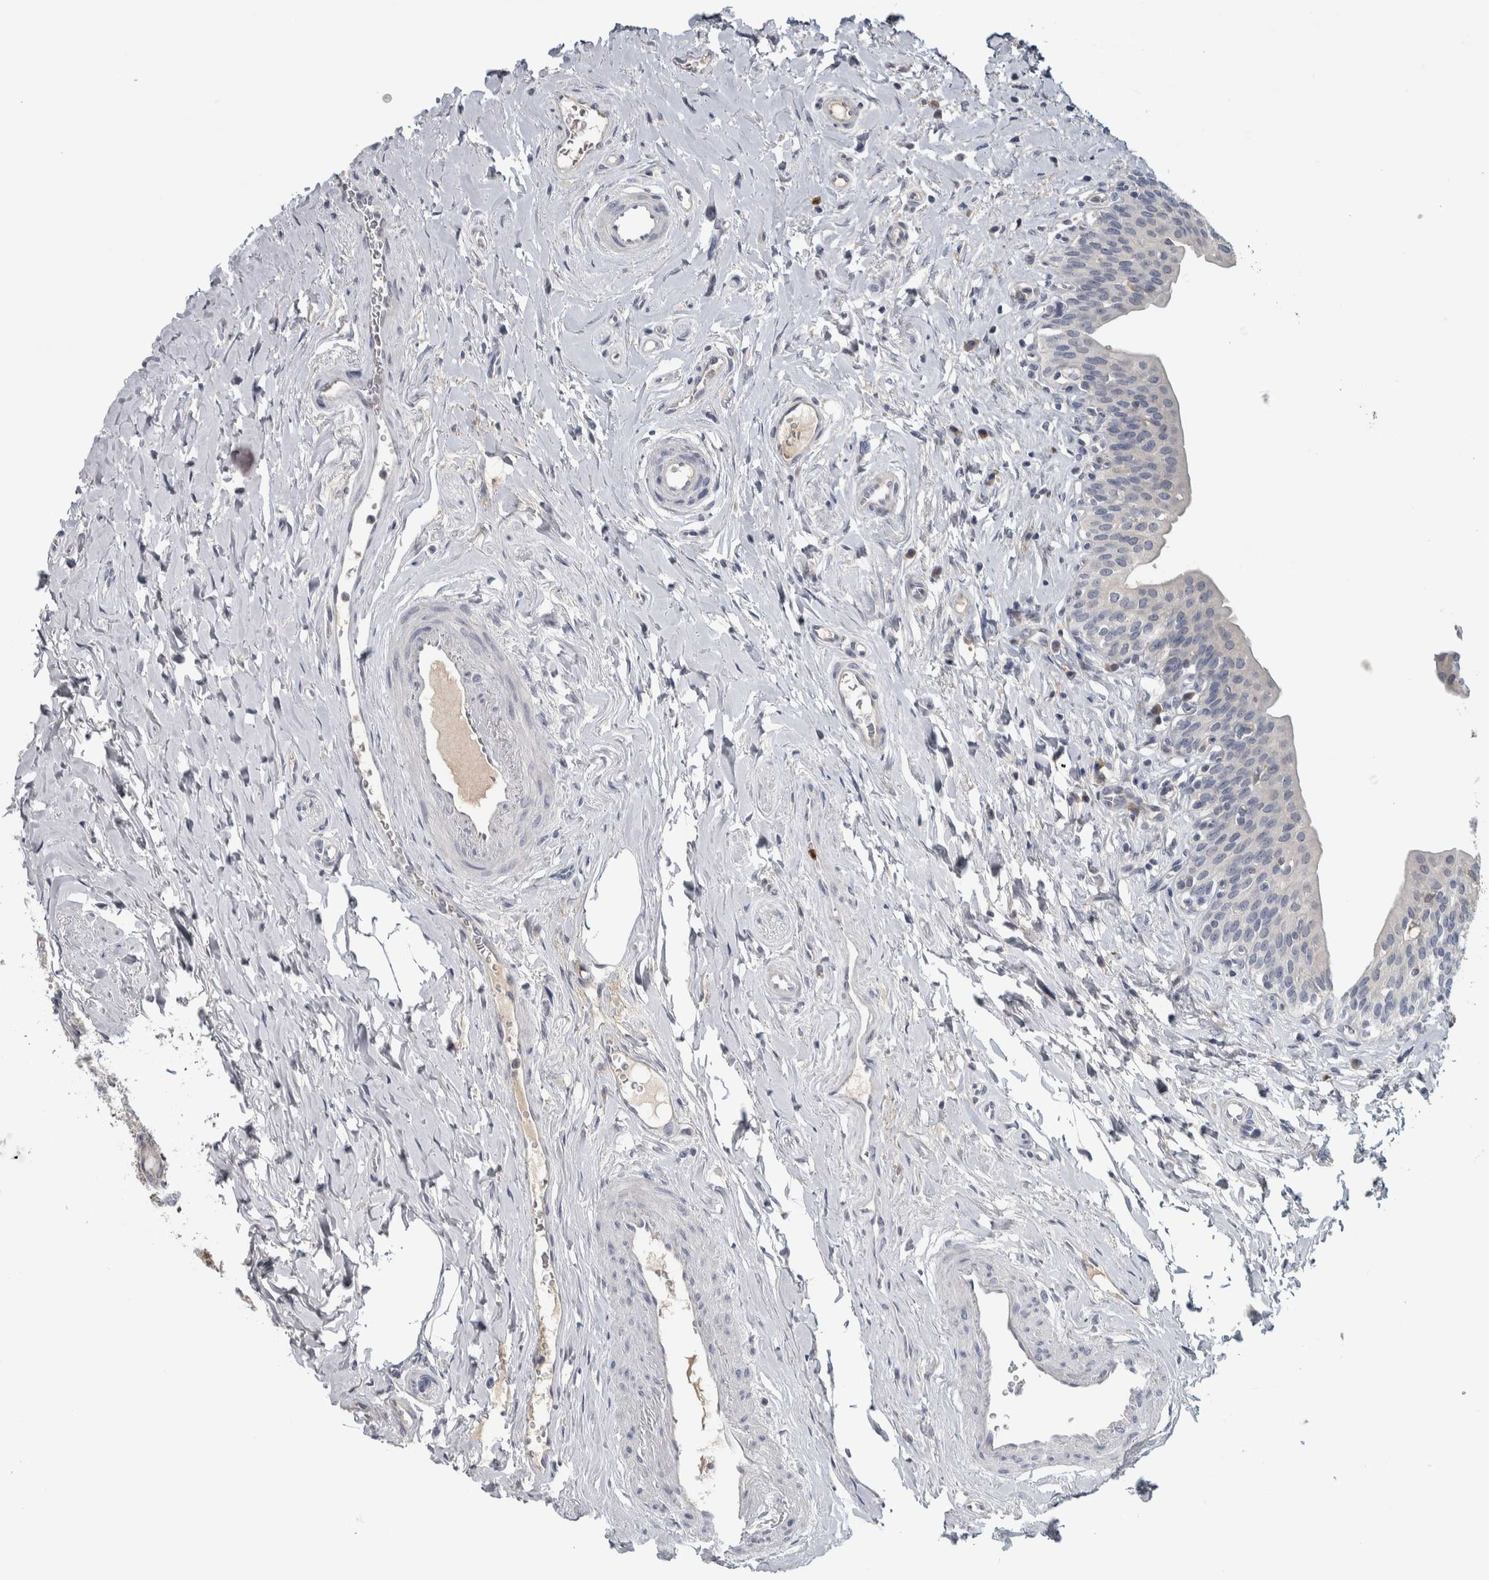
{"staining": {"intensity": "negative", "quantity": "none", "location": "none"}, "tissue": "urinary bladder", "cell_type": "Urothelial cells", "image_type": "normal", "snomed": [{"axis": "morphology", "description": "Normal tissue, NOS"}, {"axis": "topography", "description": "Urinary bladder"}], "caption": "Immunohistochemistry (IHC) of unremarkable human urinary bladder displays no staining in urothelial cells. The staining is performed using DAB brown chromogen with nuclei counter-stained in using hematoxylin.", "gene": "ADPRM", "patient": {"sex": "male", "age": 83}}